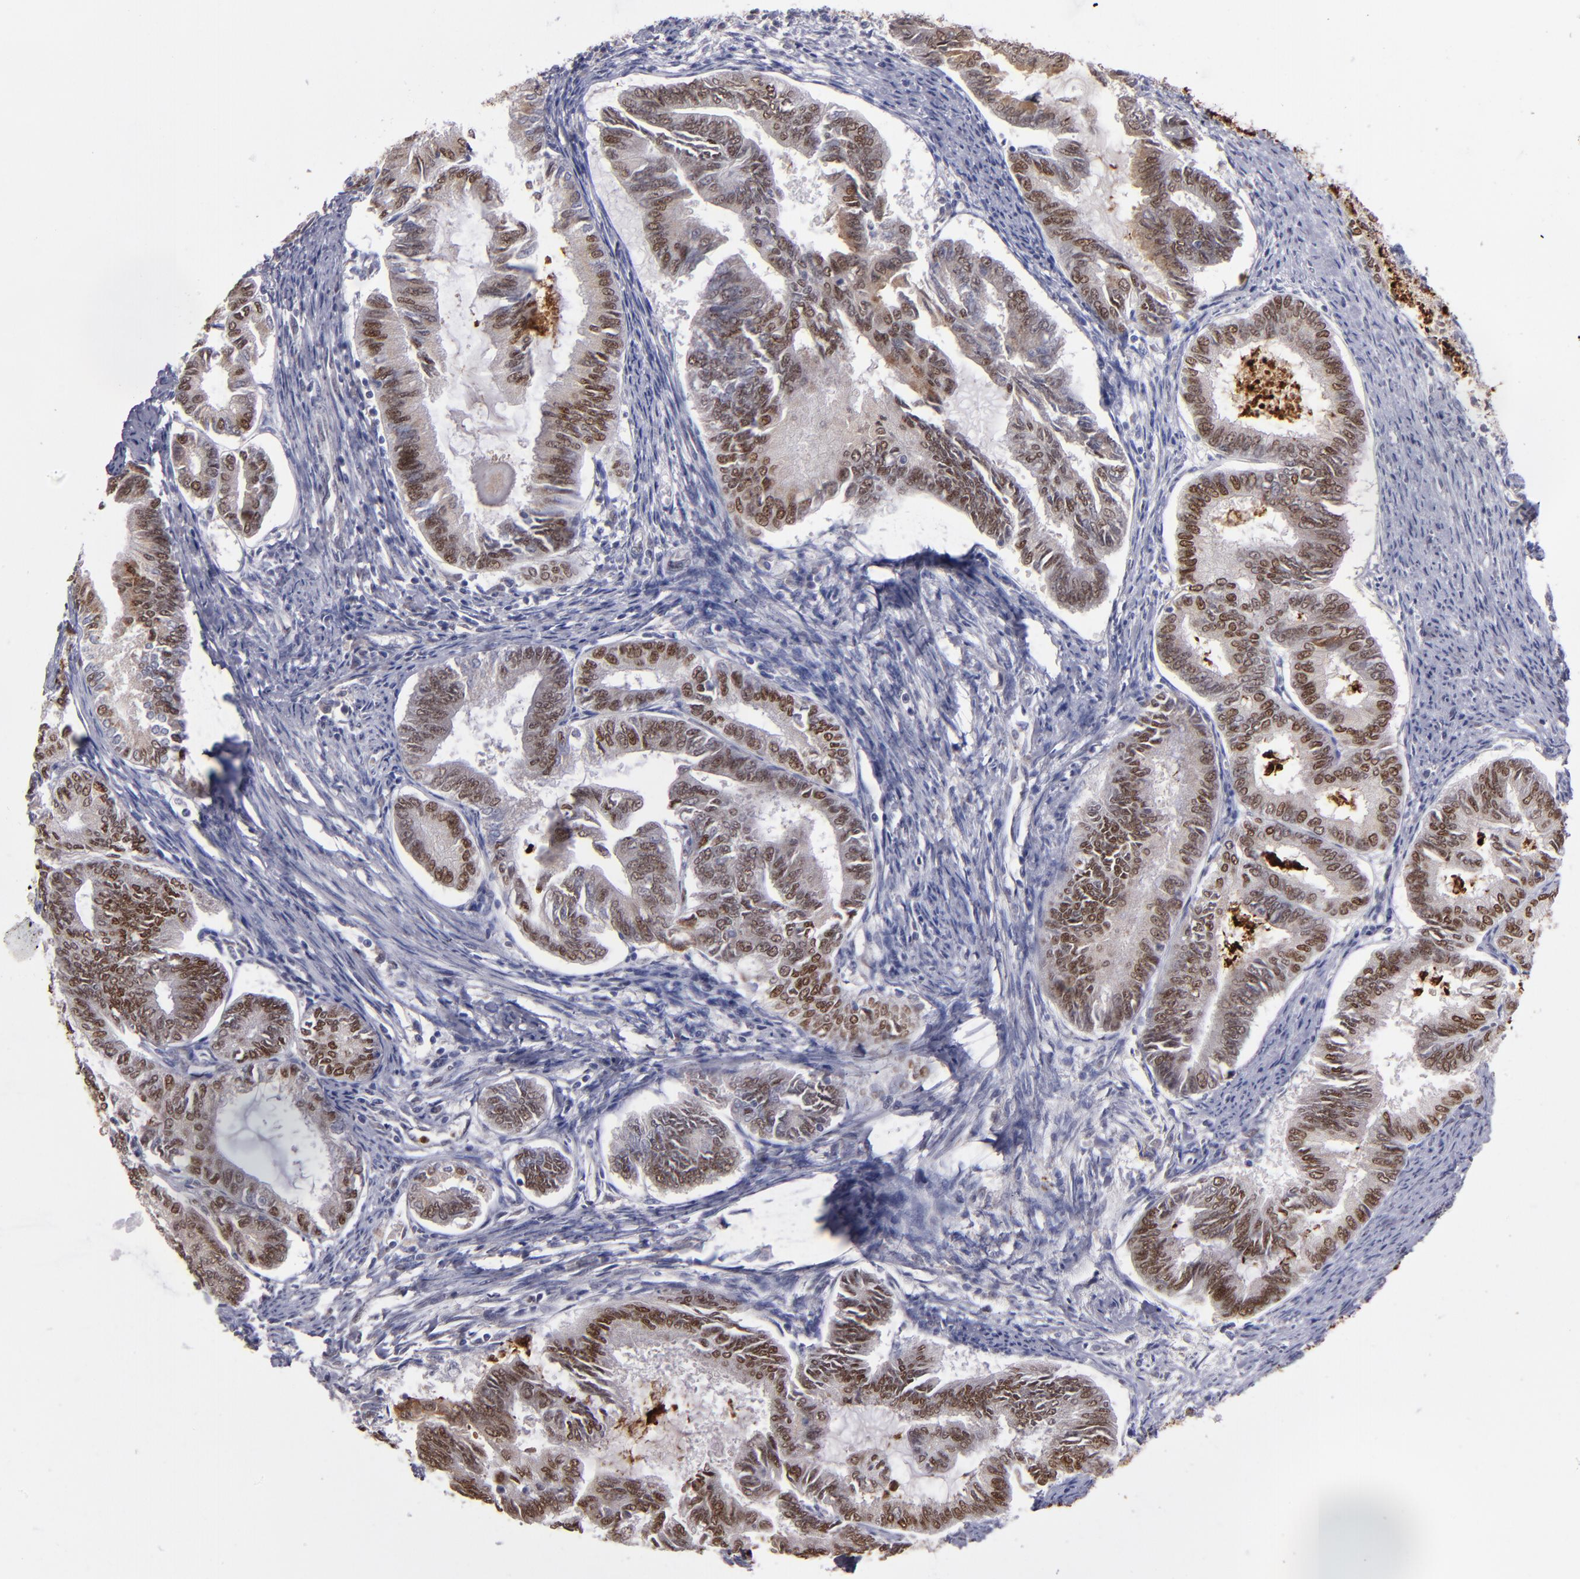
{"staining": {"intensity": "strong", "quantity": ">75%", "location": "nuclear"}, "tissue": "endometrial cancer", "cell_type": "Tumor cells", "image_type": "cancer", "snomed": [{"axis": "morphology", "description": "Adenocarcinoma, NOS"}, {"axis": "topography", "description": "Endometrium"}], "caption": "Immunohistochemistry staining of adenocarcinoma (endometrial), which displays high levels of strong nuclear expression in approximately >75% of tumor cells indicating strong nuclear protein expression. The staining was performed using DAB (3,3'-diaminobenzidine) (brown) for protein detection and nuclei were counterstained in hematoxylin (blue).", "gene": "RREB1", "patient": {"sex": "female", "age": 86}}